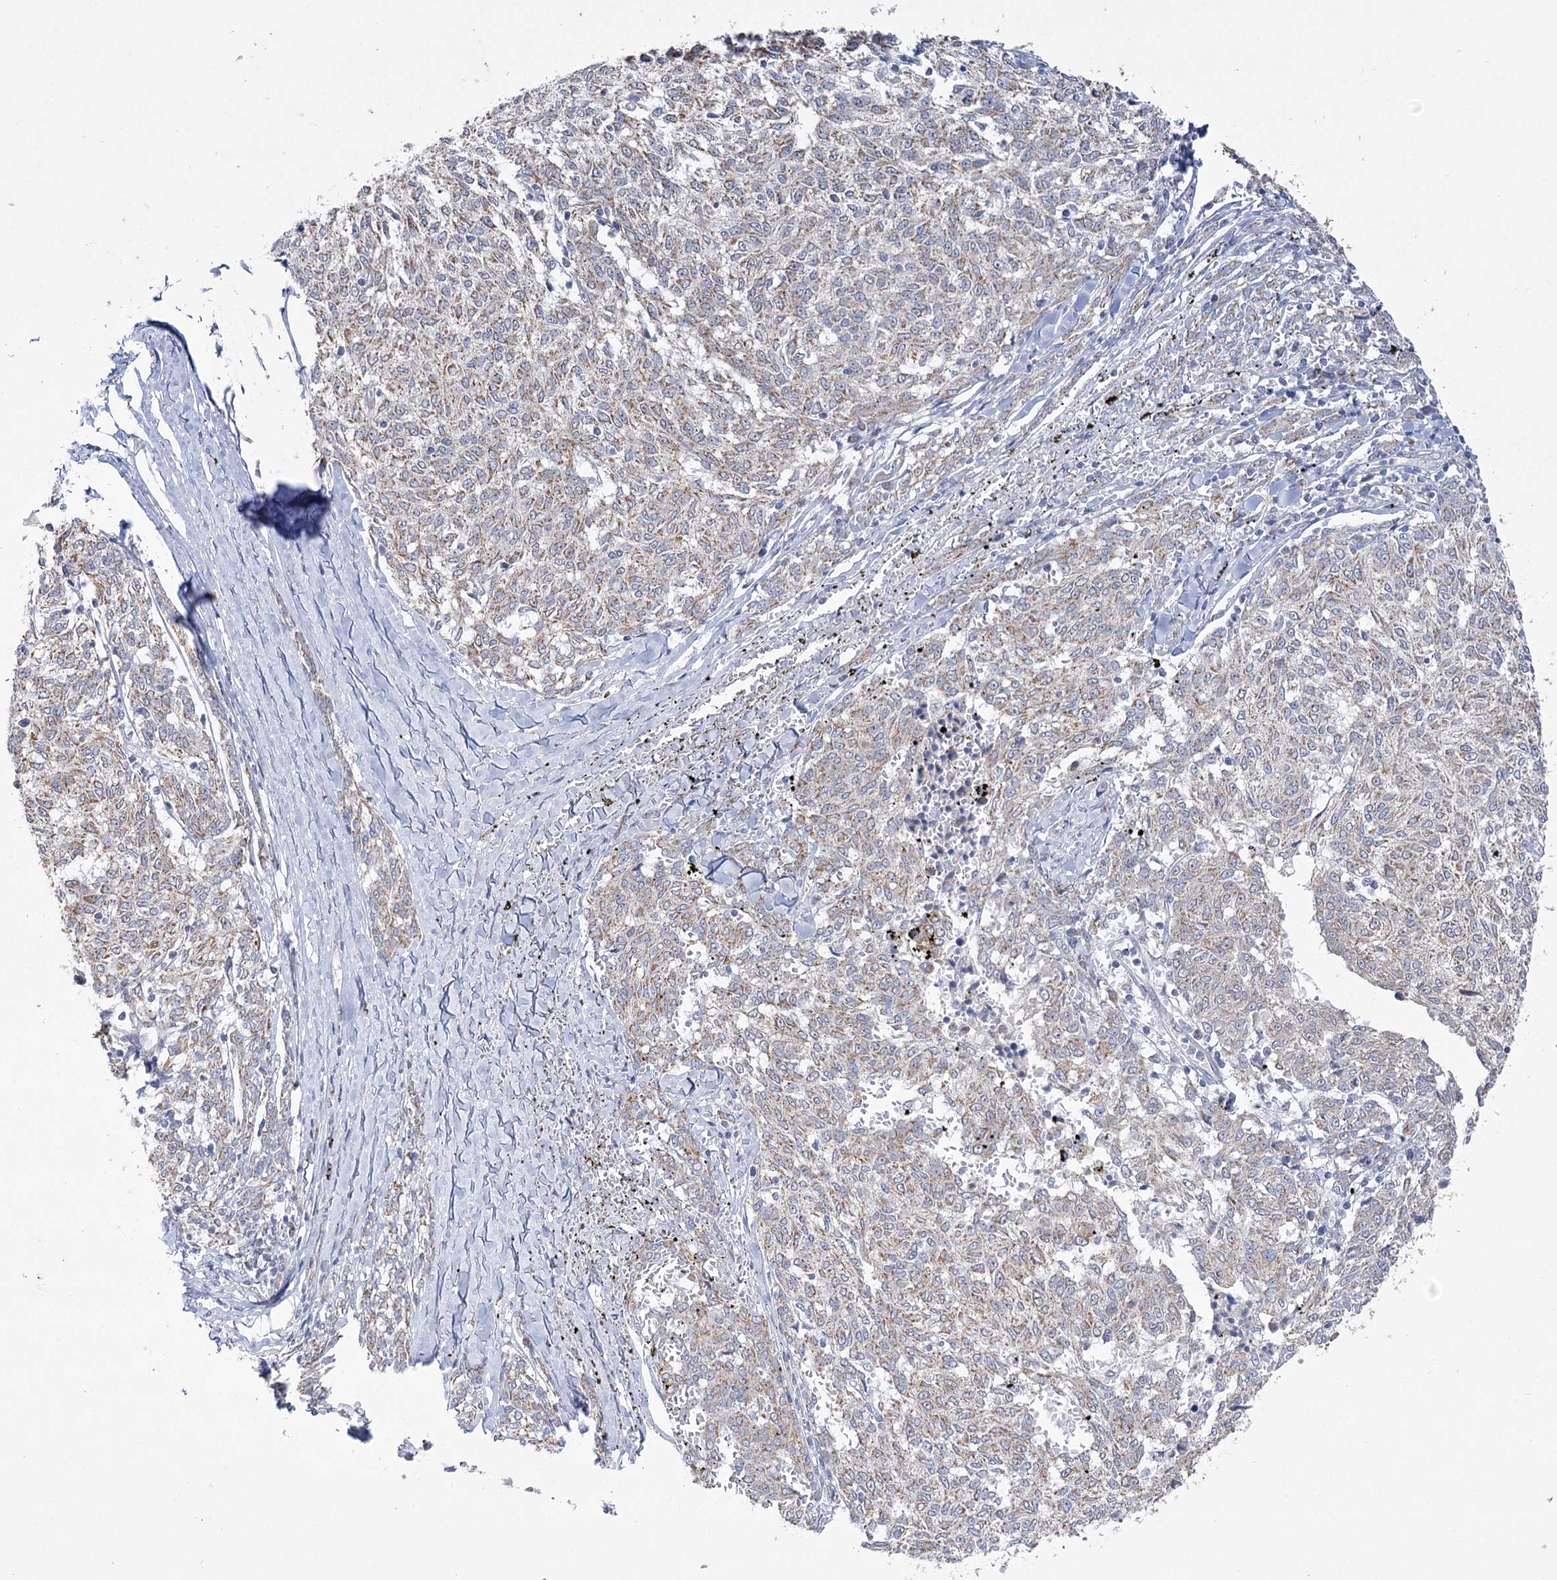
{"staining": {"intensity": "weak", "quantity": ">75%", "location": "cytoplasmic/membranous"}, "tissue": "melanoma", "cell_type": "Tumor cells", "image_type": "cancer", "snomed": [{"axis": "morphology", "description": "Malignant melanoma, NOS"}, {"axis": "topography", "description": "Skin"}], "caption": "IHC micrograph of neoplastic tissue: human melanoma stained using immunohistochemistry exhibits low levels of weak protein expression localized specifically in the cytoplasmic/membranous of tumor cells, appearing as a cytoplasmic/membranous brown color.", "gene": "ECHDC3", "patient": {"sex": "female", "age": 72}}